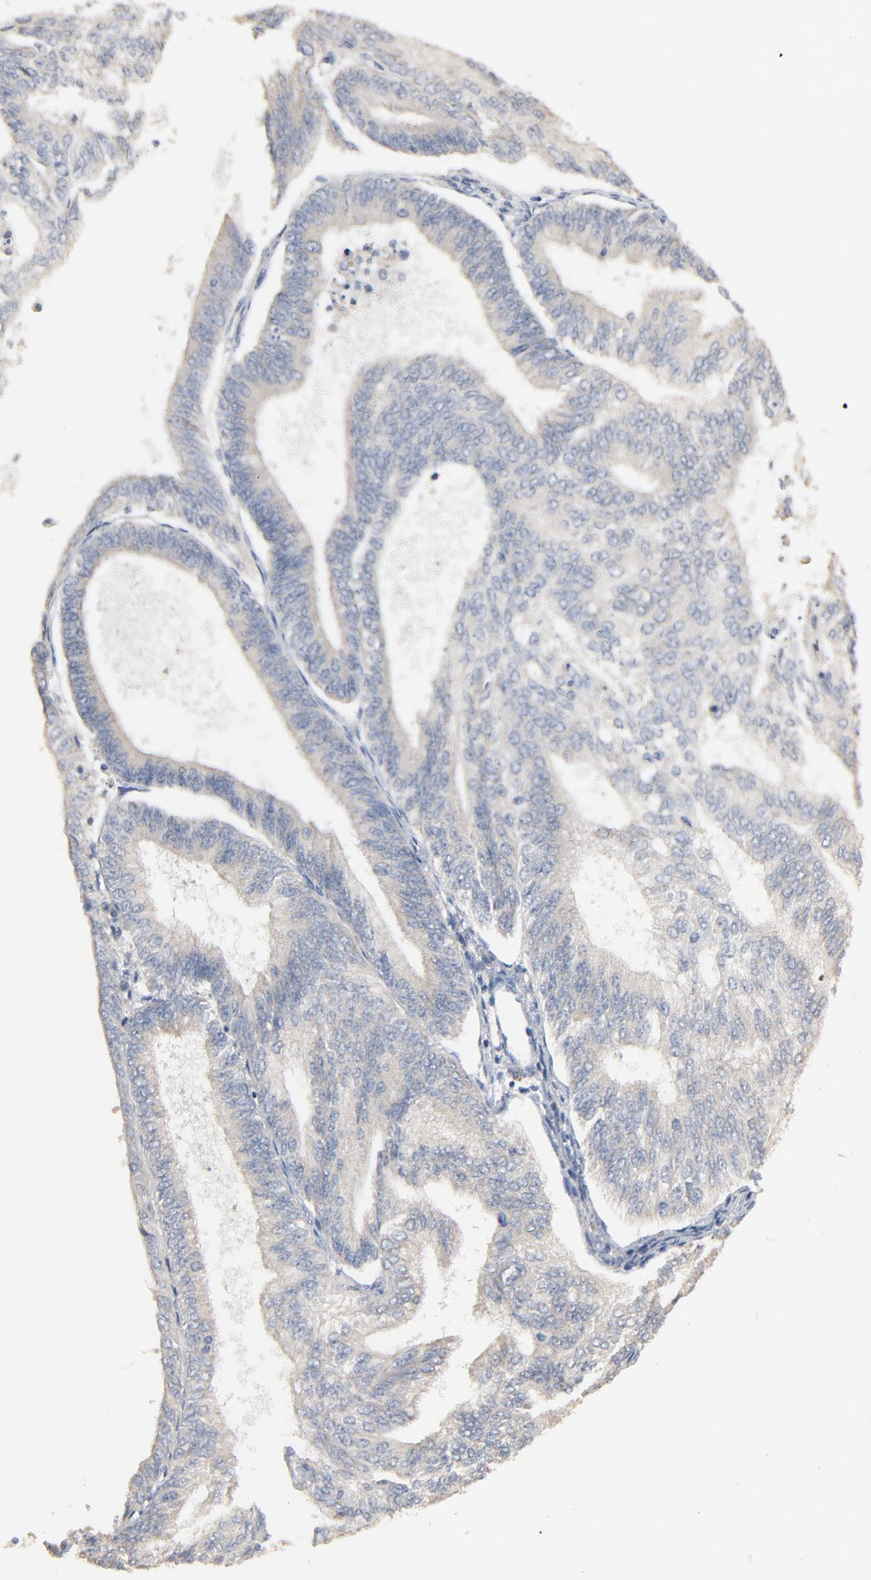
{"staining": {"intensity": "negative", "quantity": "none", "location": "none"}, "tissue": "endometrial cancer", "cell_type": "Tumor cells", "image_type": "cancer", "snomed": [{"axis": "morphology", "description": "Adenocarcinoma, NOS"}, {"axis": "topography", "description": "Endometrium"}], "caption": "High magnification brightfield microscopy of endometrial adenocarcinoma stained with DAB (3,3'-diaminobenzidine) (brown) and counterstained with hematoxylin (blue): tumor cells show no significant expression.", "gene": "ZDHHC8", "patient": {"sex": "female", "age": 55}}